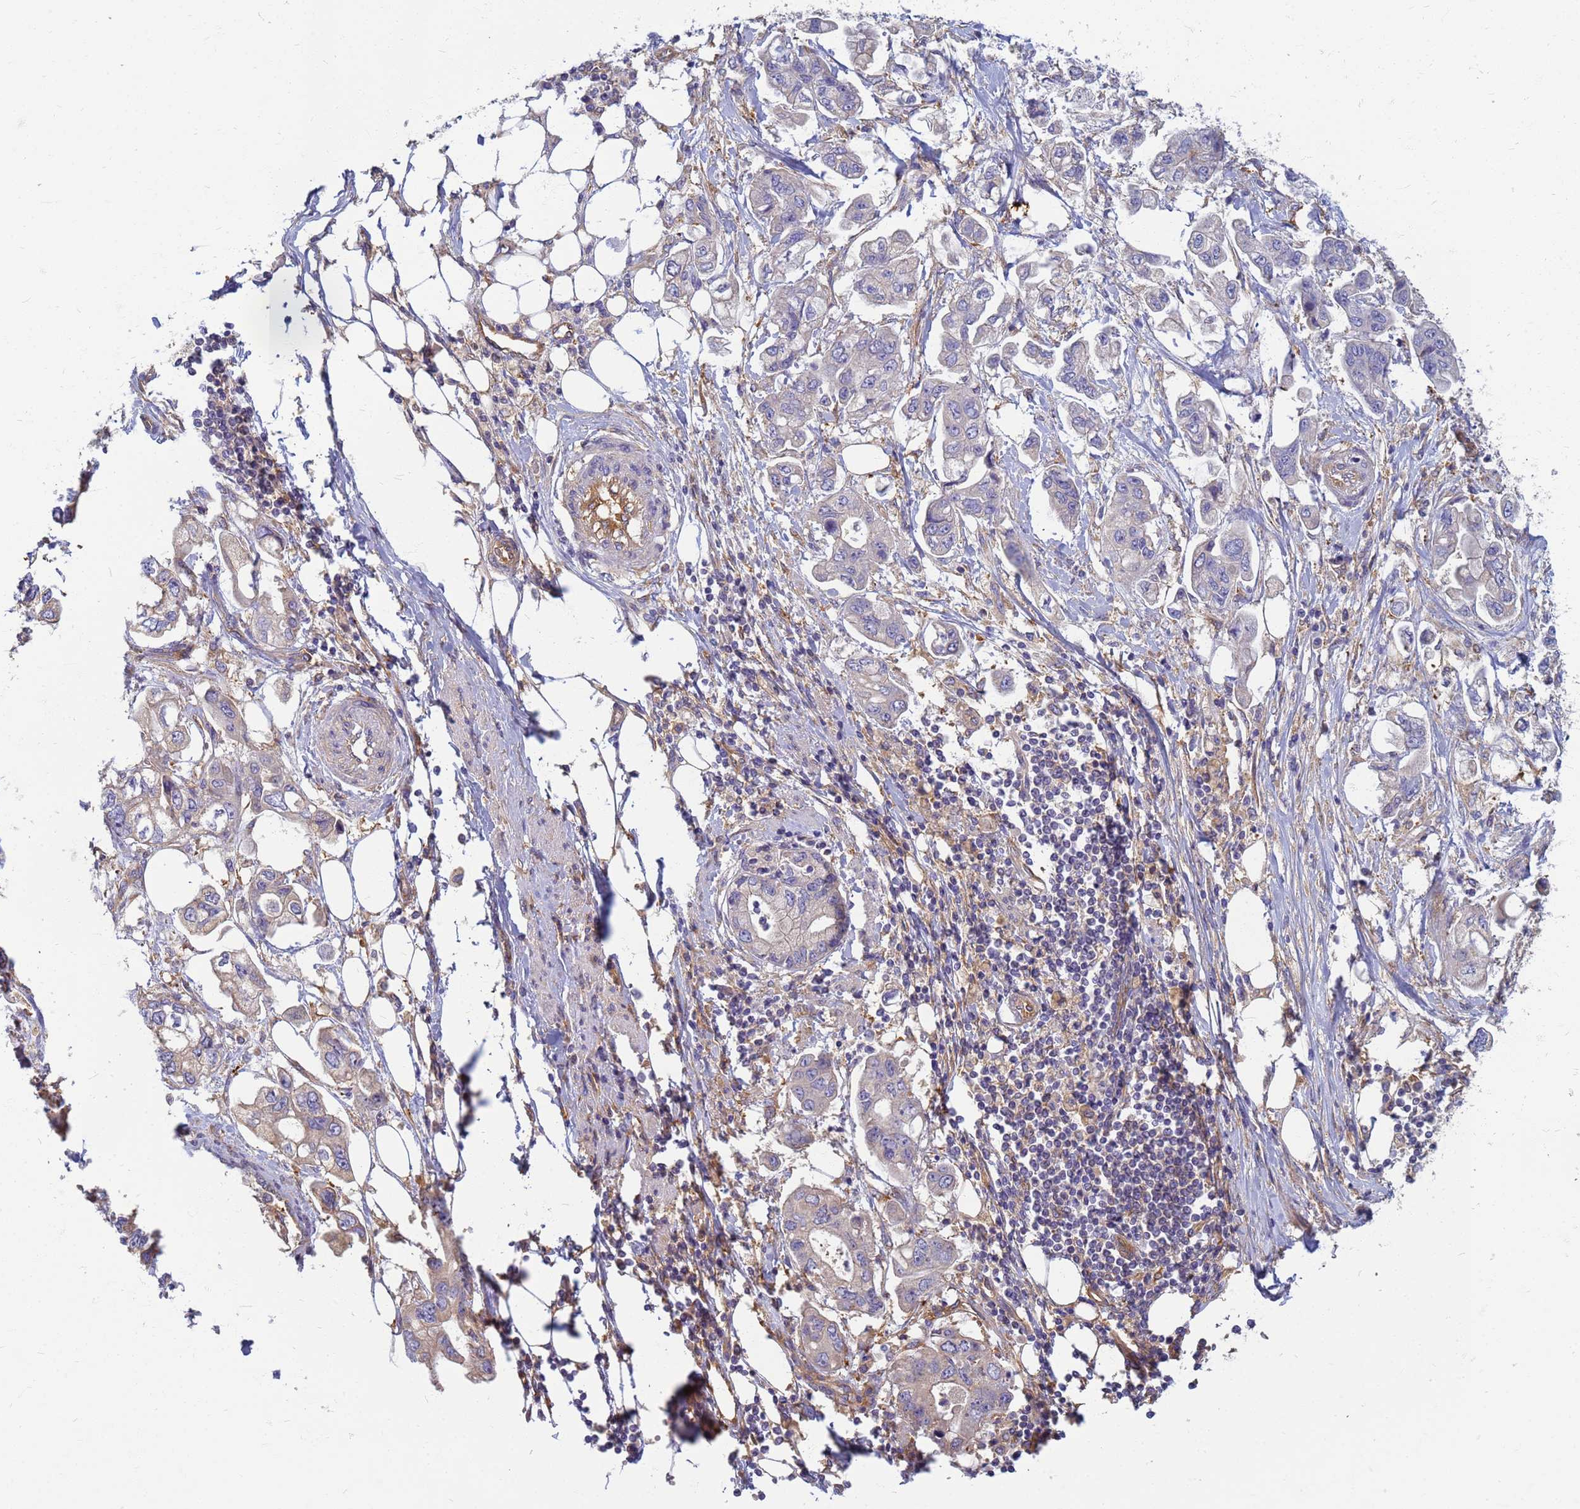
{"staining": {"intensity": "negative", "quantity": "none", "location": "none"}, "tissue": "stomach cancer", "cell_type": "Tumor cells", "image_type": "cancer", "snomed": [{"axis": "morphology", "description": "Adenocarcinoma, NOS"}, {"axis": "topography", "description": "Stomach"}], "caption": "High power microscopy histopathology image of an IHC image of stomach cancer (adenocarcinoma), revealing no significant expression in tumor cells. (Brightfield microscopy of DAB immunohistochemistry (IHC) at high magnification).", "gene": "EEA1", "patient": {"sex": "male", "age": 62}}